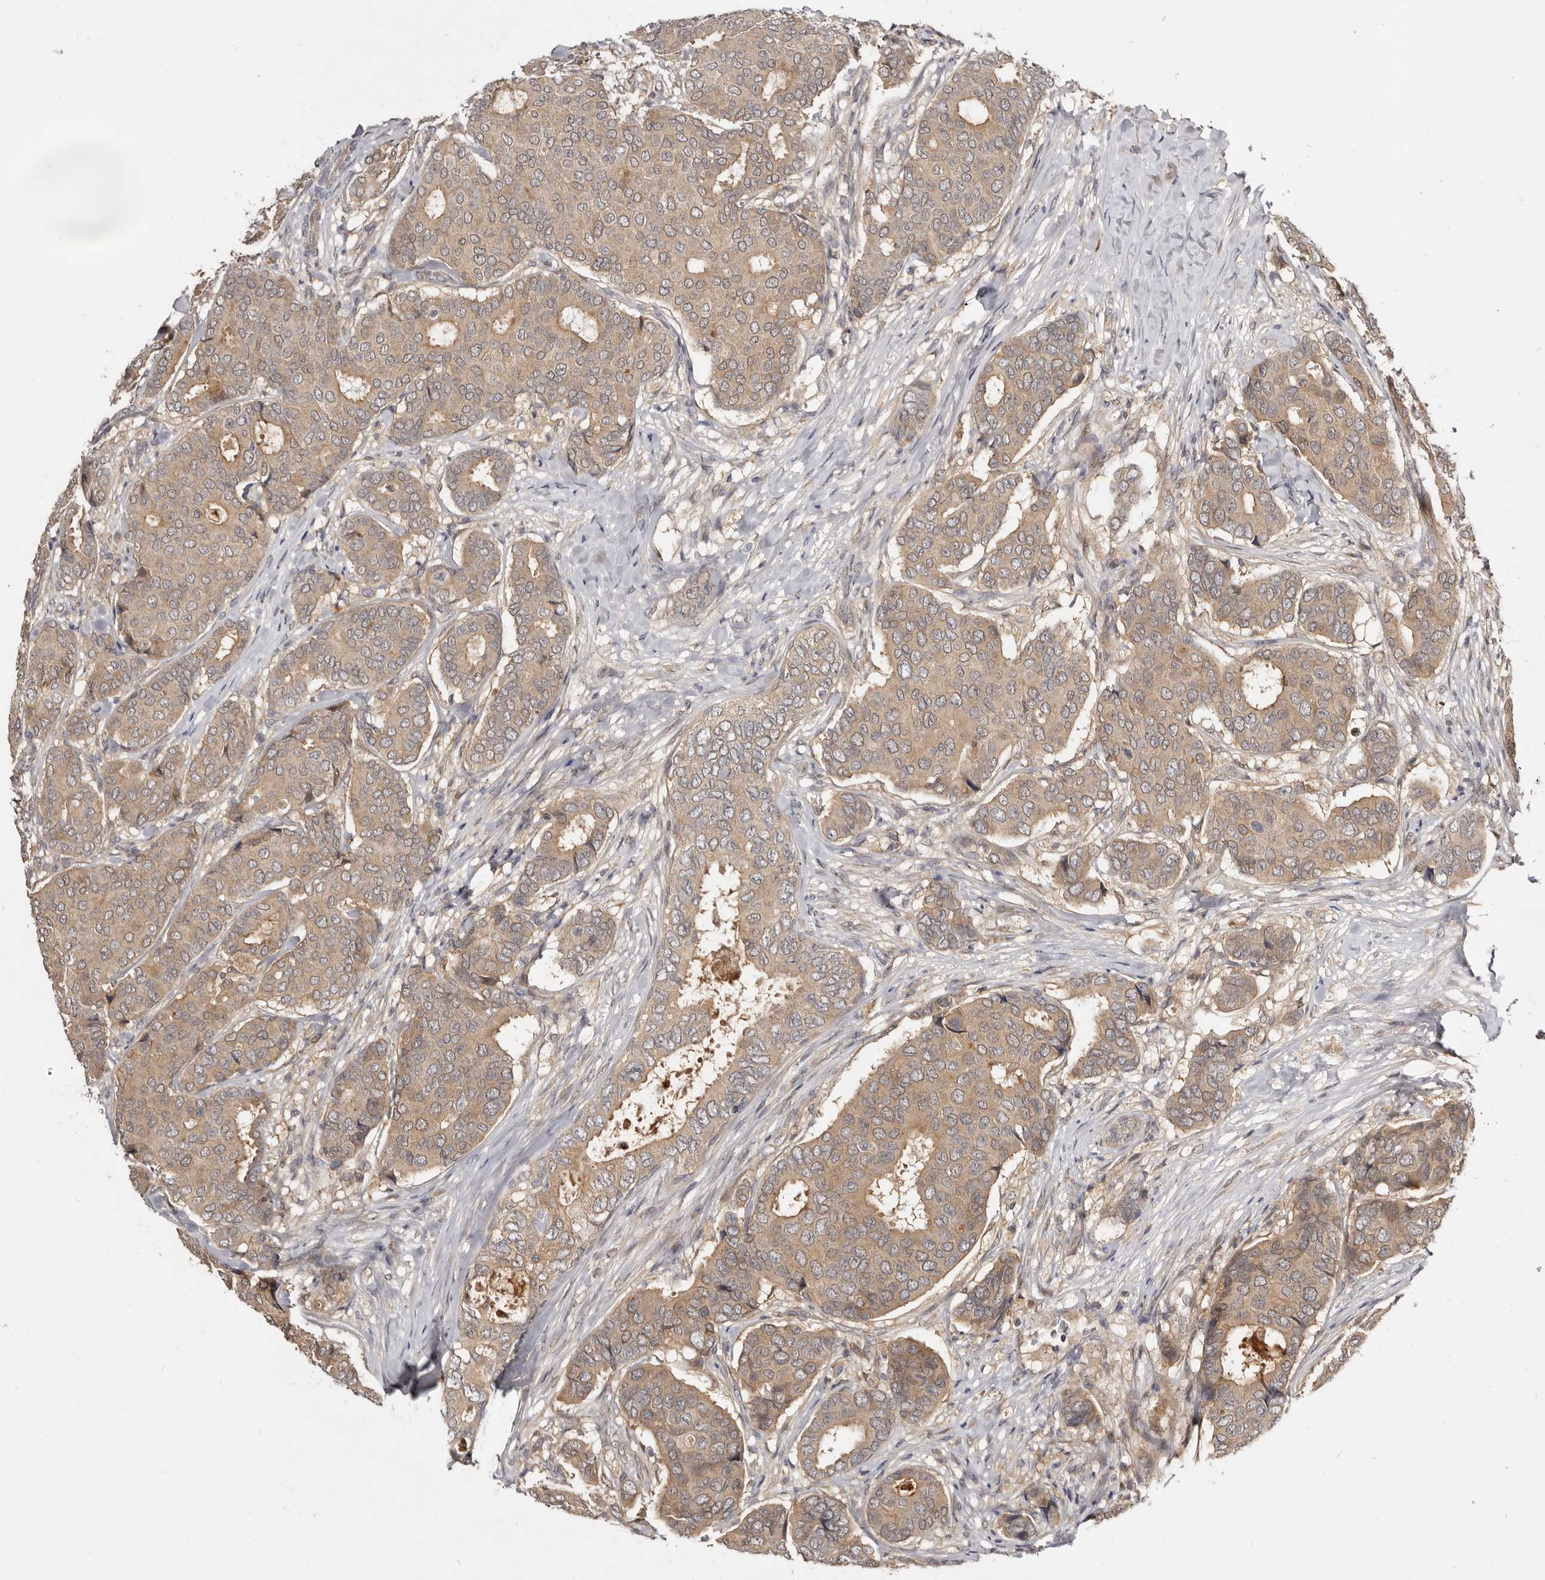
{"staining": {"intensity": "moderate", "quantity": ">75%", "location": "cytoplasmic/membranous"}, "tissue": "breast cancer", "cell_type": "Tumor cells", "image_type": "cancer", "snomed": [{"axis": "morphology", "description": "Duct carcinoma"}, {"axis": "topography", "description": "Breast"}], "caption": "Human breast intraductal carcinoma stained with a brown dye displays moderate cytoplasmic/membranous positive positivity in approximately >75% of tumor cells.", "gene": "INAVA", "patient": {"sex": "female", "age": 75}}